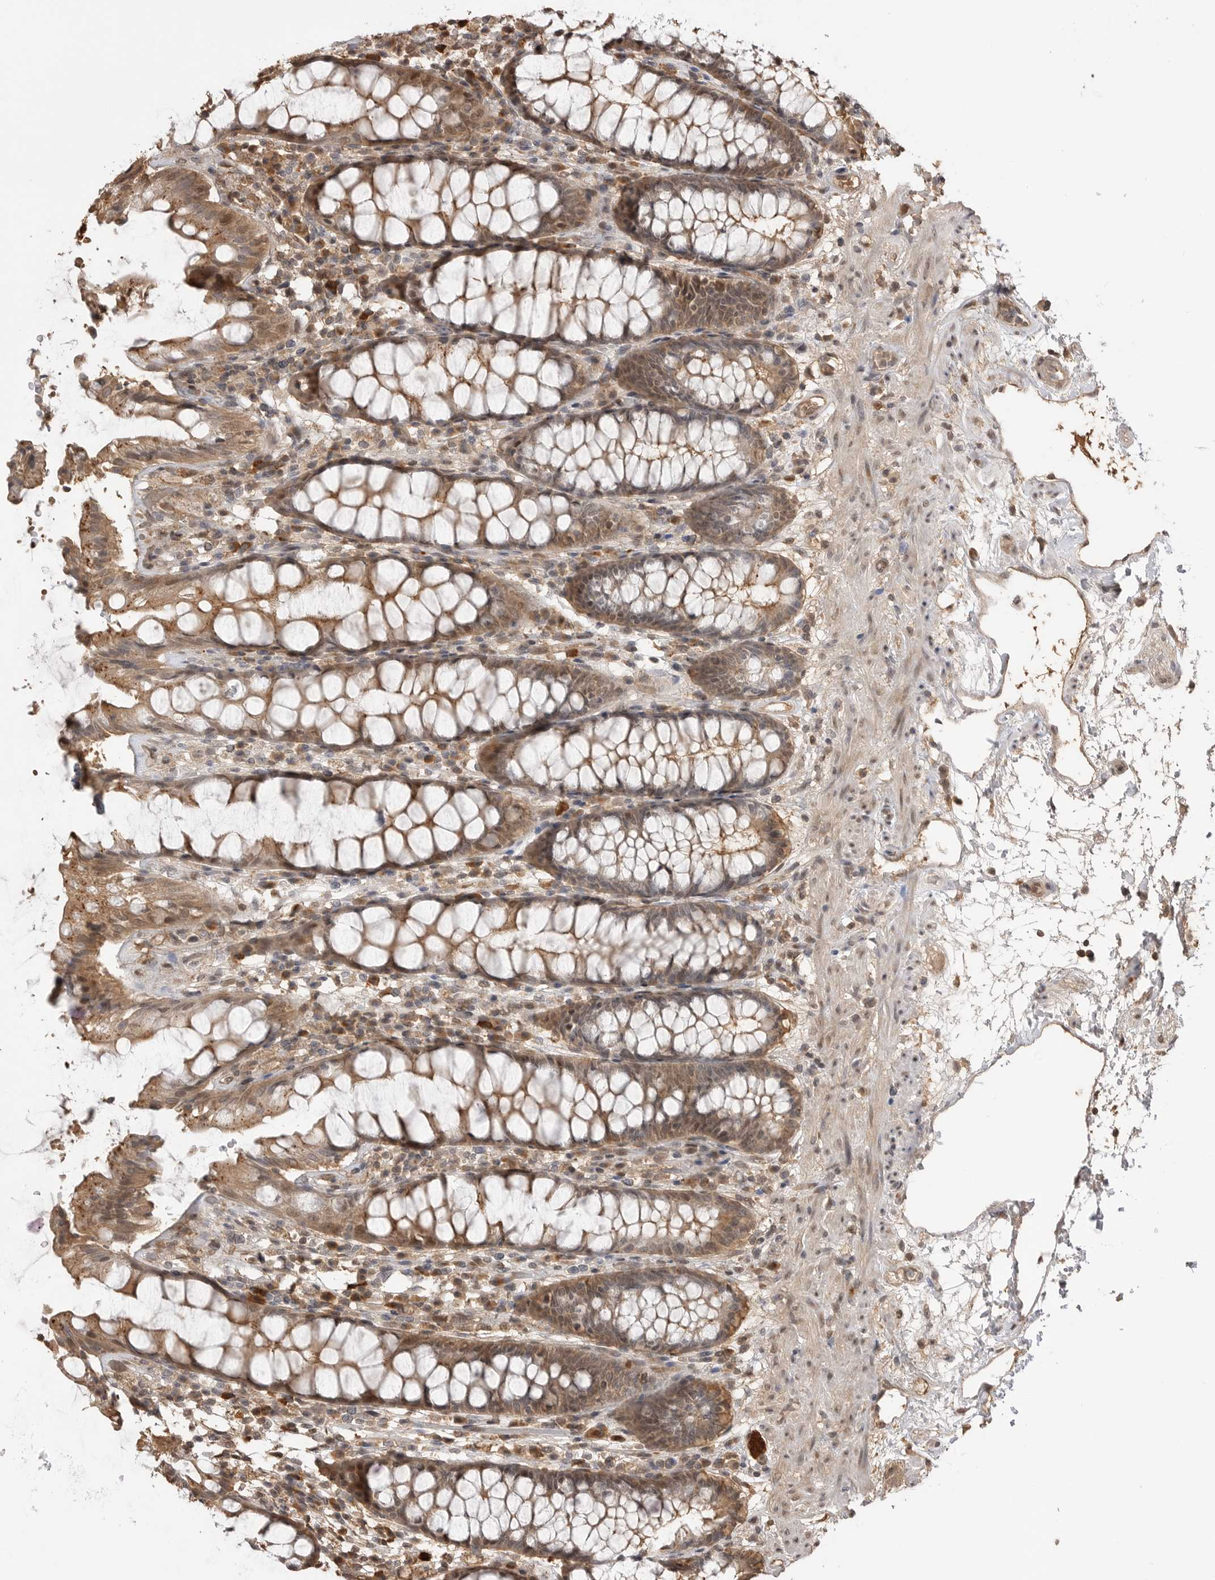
{"staining": {"intensity": "moderate", "quantity": ">75%", "location": "cytoplasmic/membranous,nuclear"}, "tissue": "rectum", "cell_type": "Glandular cells", "image_type": "normal", "snomed": [{"axis": "morphology", "description": "Normal tissue, NOS"}, {"axis": "topography", "description": "Rectum"}], "caption": "Approximately >75% of glandular cells in unremarkable rectum show moderate cytoplasmic/membranous,nuclear protein staining as visualized by brown immunohistochemical staining.", "gene": "ASPSCR1", "patient": {"sex": "male", "age": 64}}